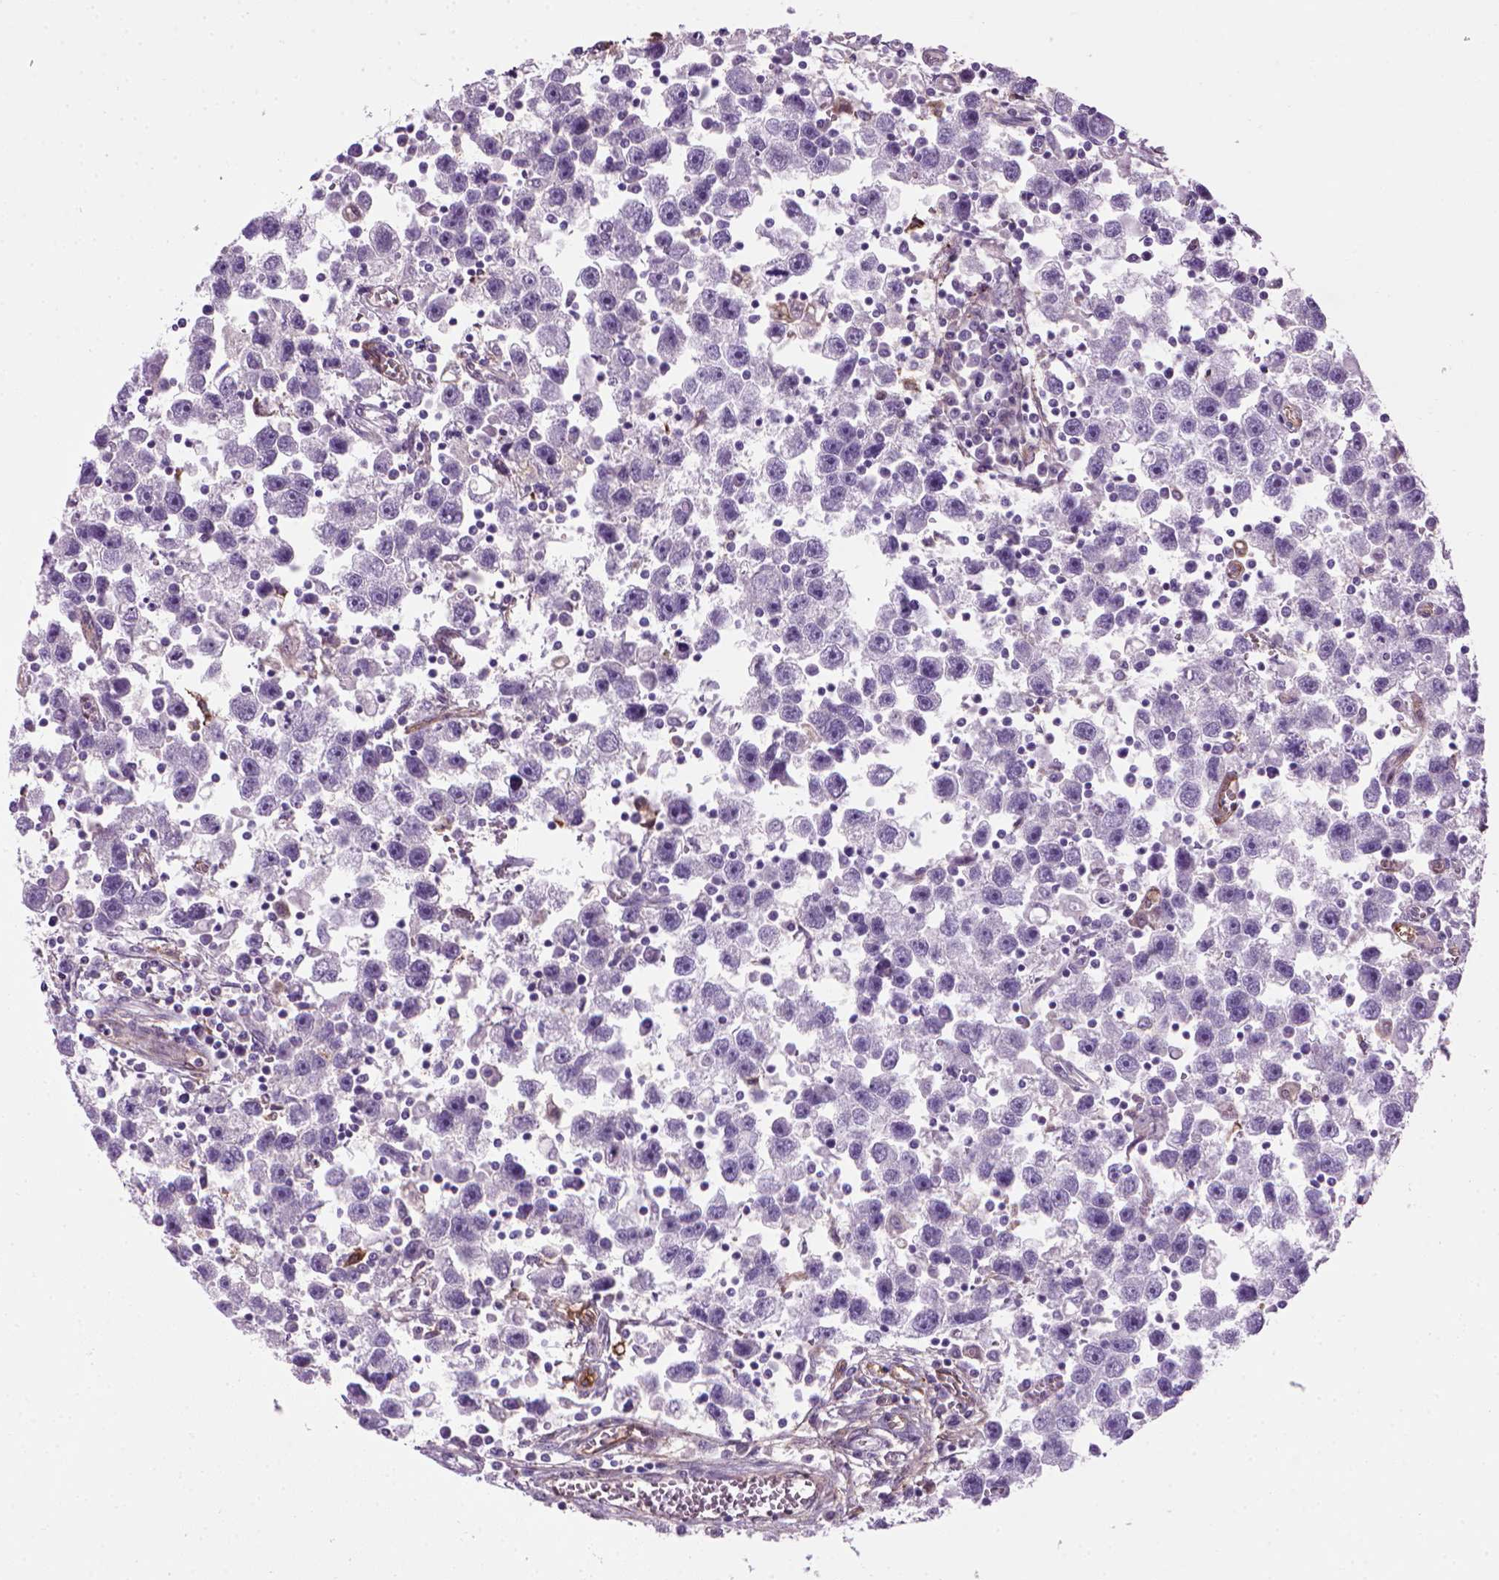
{"staining": {"intensity": "negative", "quantity": "none", "location": "none"}, "tissue": "testis cancer", "cell_type": "Tumor cells", "image_type": "cancer", "snomed": [{"axis": "morphology", "description": "Seminoma, NOS"}, {"axis": "topography", "description": "Testis"}], "caption": "Protein analysis of testis cancer demonstrates no significant expression in tumor cells. The staining is performed using DAB (3,3'-diaminobenzidine) brown chromogen with nuclei counter-stained in using hematoxylin.", "gene": "MARCKS", "patient": {"sex": "male", "age": 30}}